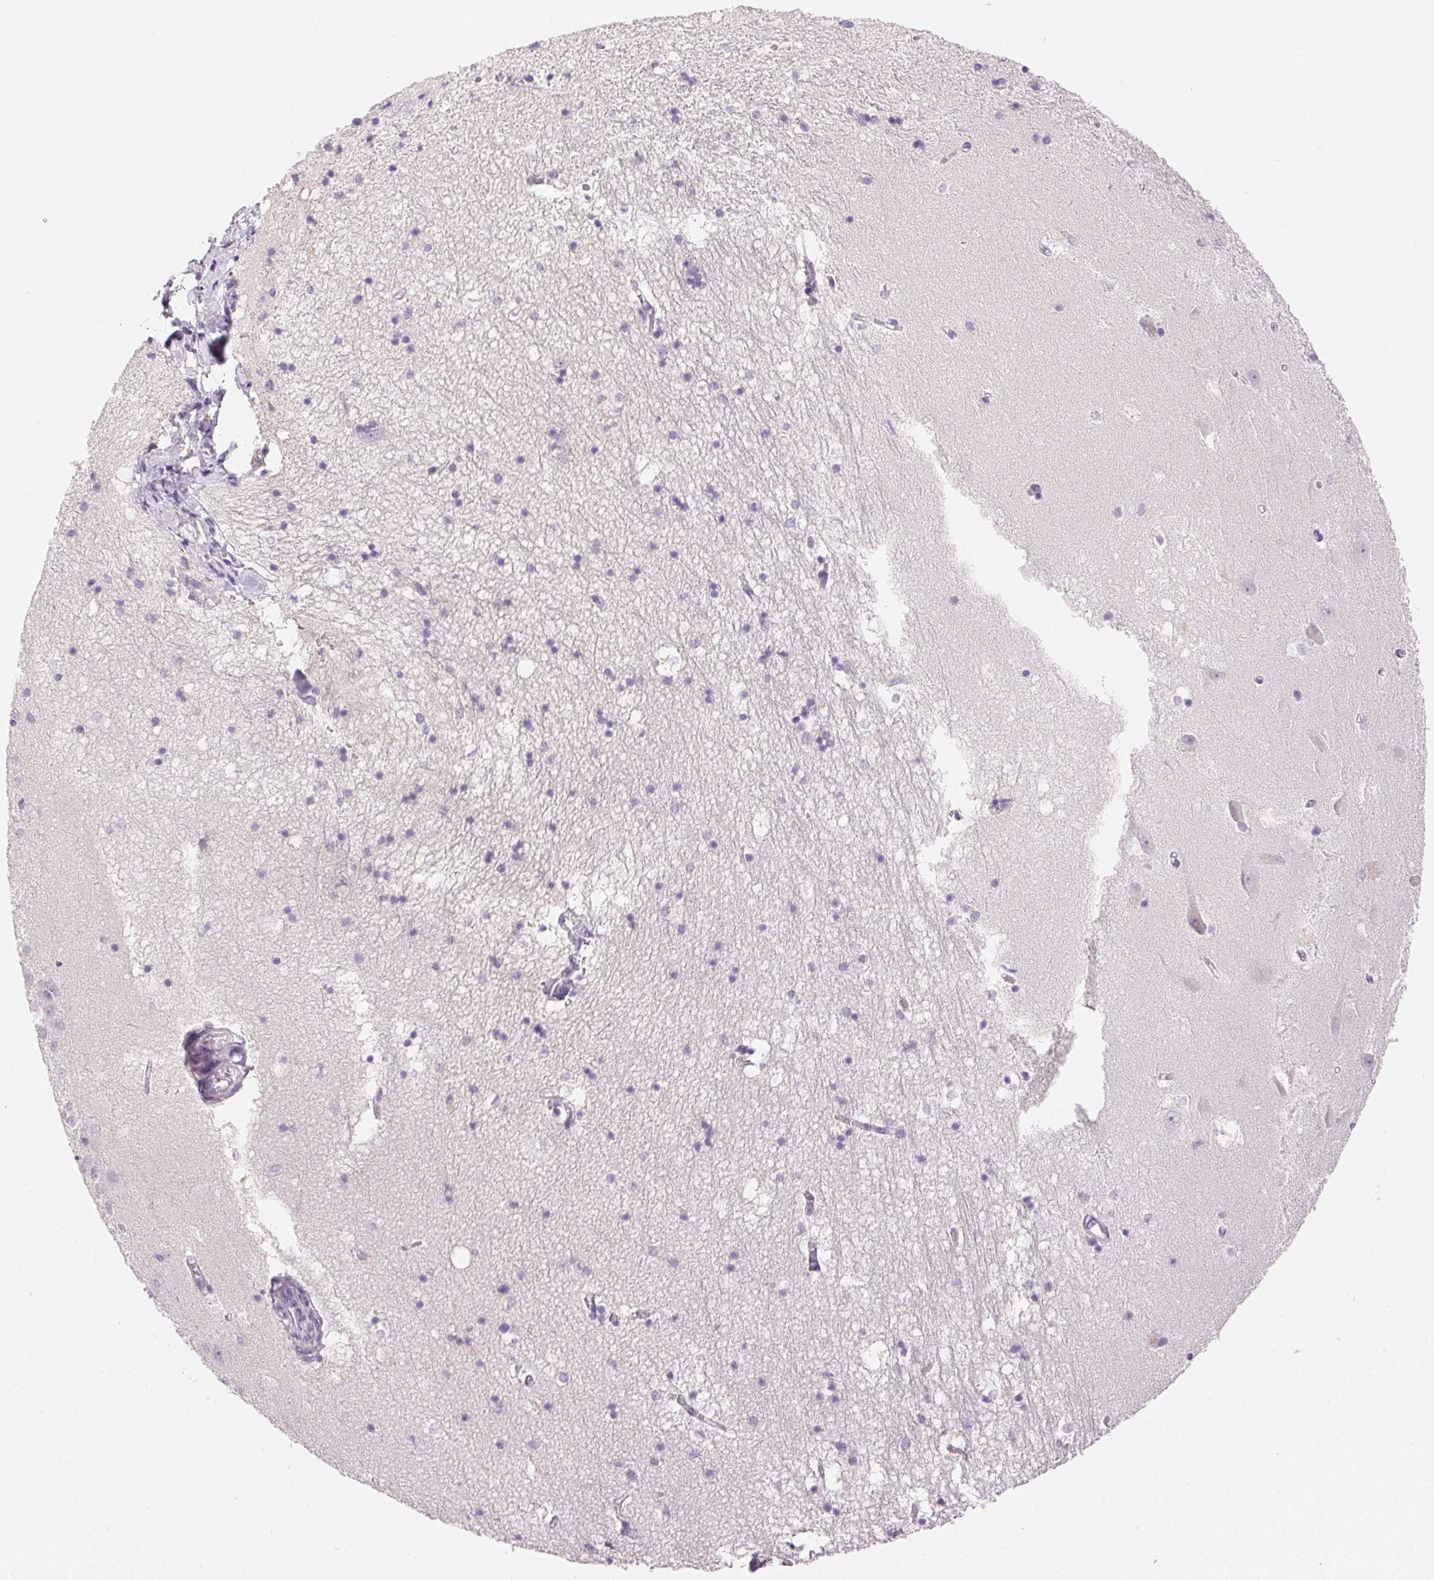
{"staining": {"intensity": "negative", "quantity": "none", "location": "none"}, "tissue": "hippocampus", "cell_type": "Glial cells", "image_type": "normal", "snomed": [{"axis": "morphology", "description": "Normal tissue, NOS"}, {"axis": "topography", "description": "Hippocampus"}], "caption": "Human hippocampus stained for a protein using IHC shows no staining in glial cells.", "gene": "BPIFB2", "patient": {"sex": "male", "age": 58}}